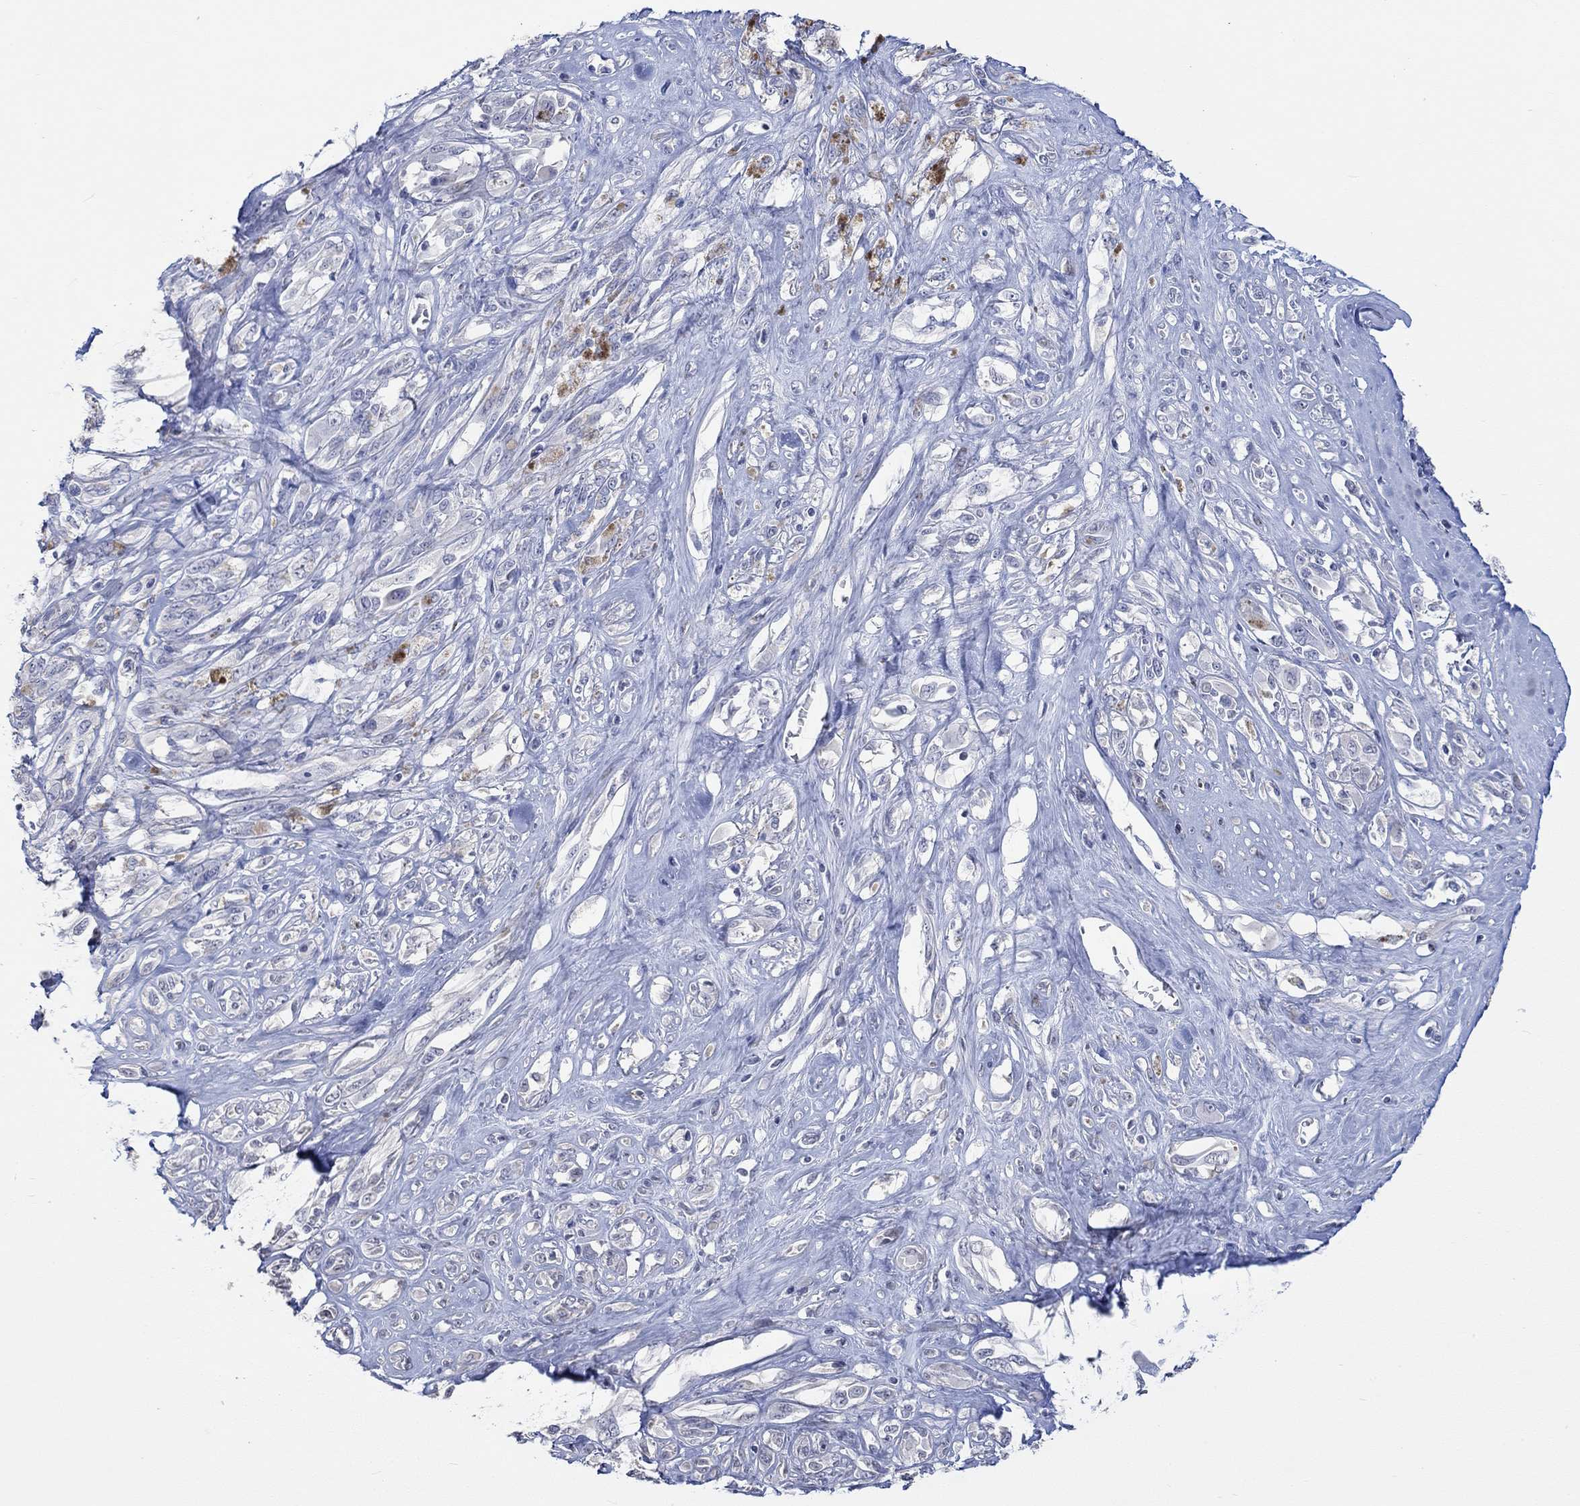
{"staining": {"intensity": "negative", "quantity": "none", "location": "none"}, "tissue": "melanoma", "cell_type": "Tumor cells", "image_type": "cancer", "snomed": [{"axis": "morphology", "description": "Malignant melanoma, NOS"}, {"axis": "topography", "description": "Skin"}], "caption": "High magnification brightfield microscopy of melanoma stained with DAB (brown) and counterstained with hematoxylin (blue): tumor cells show no significant expression.", "gene": "PNMA5", "patient": {"sex": "female", "age": 91}}